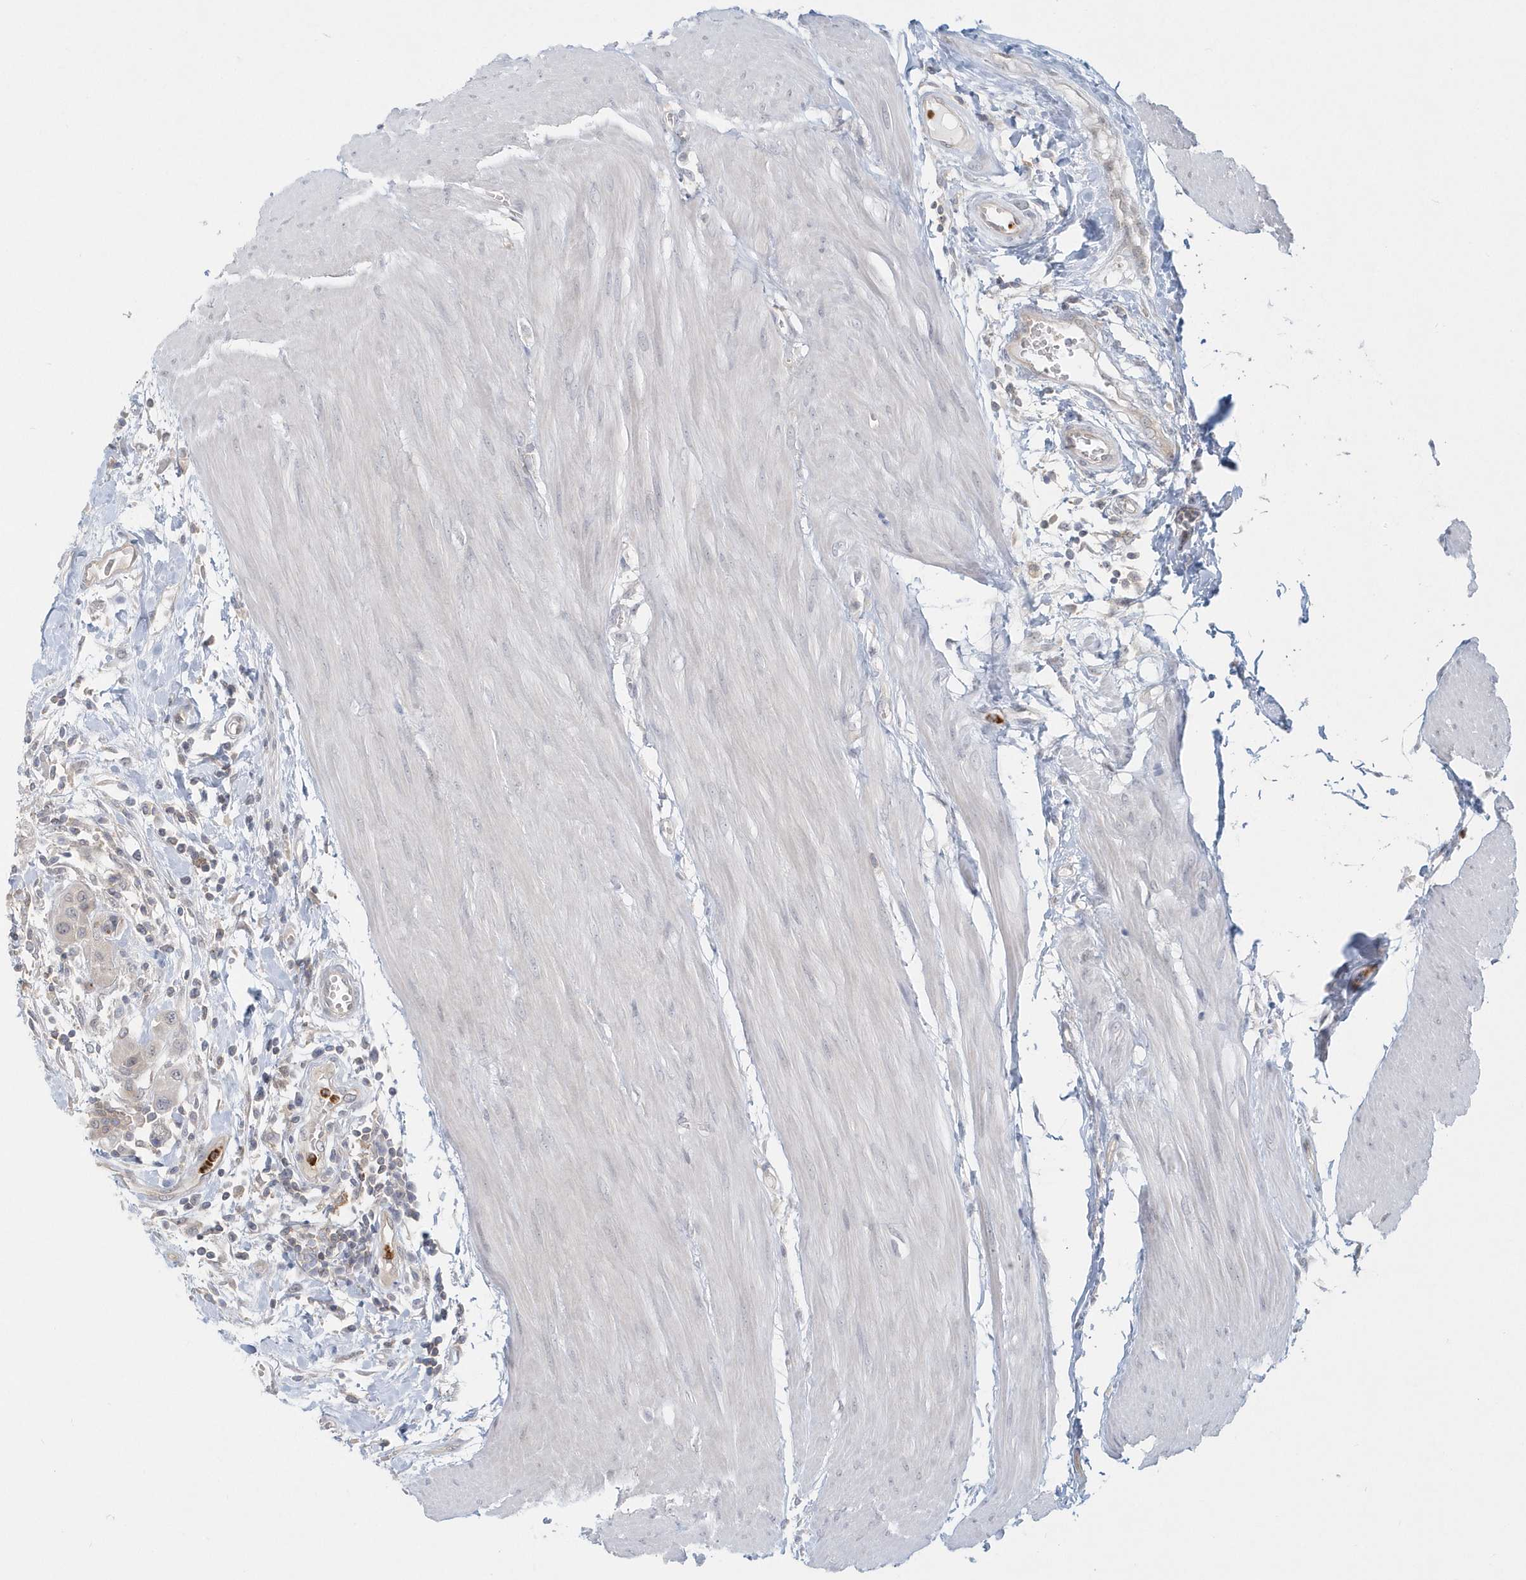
{"staining": {"intensity": "negative", "quantity": "none", "location": "none"}, "tissue": "urothelial cancer", "cell_type": "Tumor cells", "image_type": "cancer", "snomed": [{"axis": "morphology", "description": "Urothelial carcinoma, High grade"}, {"axis": "topography", "description": "Urinary bladder"}], "caption": "Immunohistochemistry histopathology image of neoplastic tissue: urothelial cancer stained with DAB (3,3'-diaminobenzidine) displays no significant protein positivity in tumor cells.", "gene": "RNF7", "patient": {"sex": "male", "age": 50}}